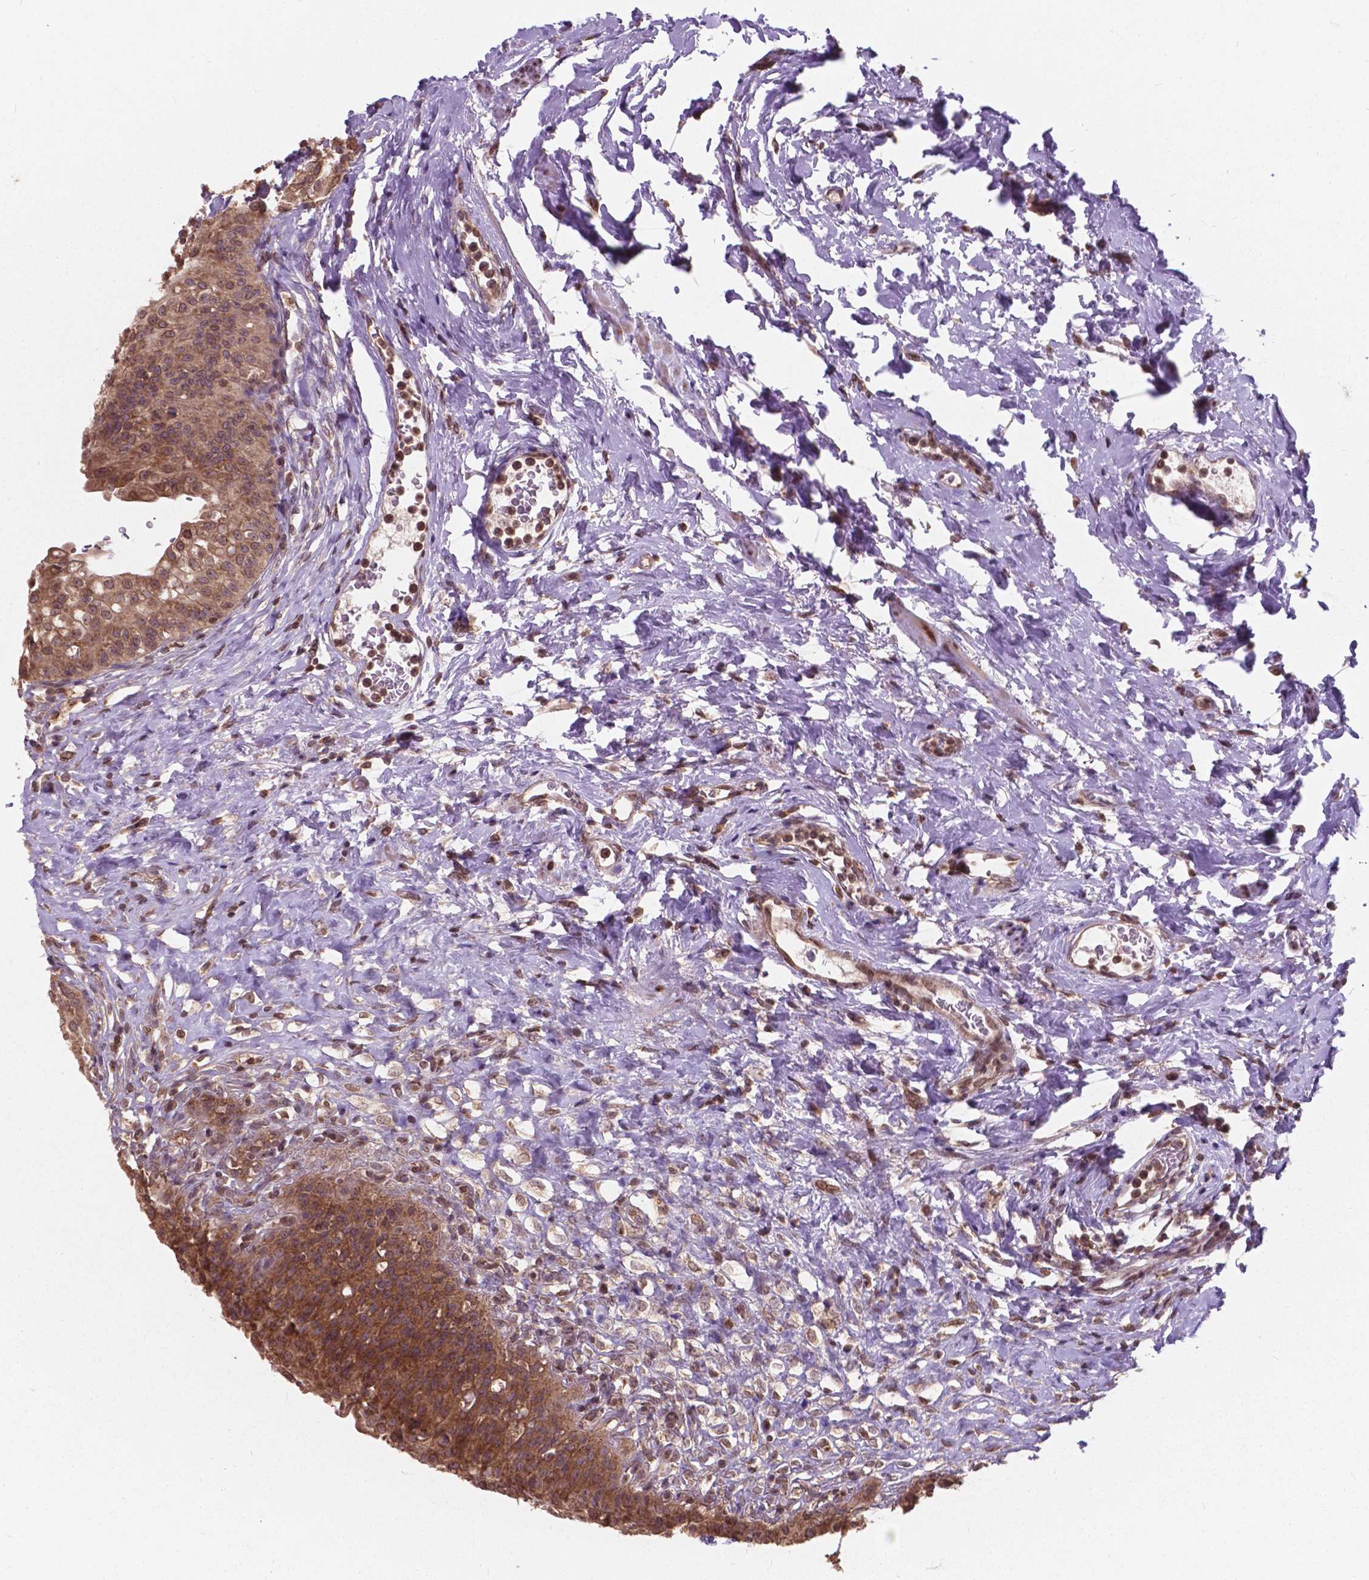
{"staining": {"intensity": "strong", "quantity": ">75%", "location": "cytoplasmic/membranous"}, "tissue": "urinary bladder", "cell_type": "Urothelial cells", "image_type": "normal", "snomed": [{"axis": "morphology", "description": "Normal tissue, NOS"}, {"axis": "topography", "description": "Urinary bladder"}], "caption": "Immunohistochemical staining of benign human urinary bladder reveals strong cytoplasmic/membranous protein staining in approximately >75% of urothelial cells. (Stains: DAB (3,3'-diaminobenzidine) in brown, nuclei in blue, Microscopy: brightfield microscopy at high magnification).", "gene": "MRPL33", "patient": {"sex": "male", "age": 76}}